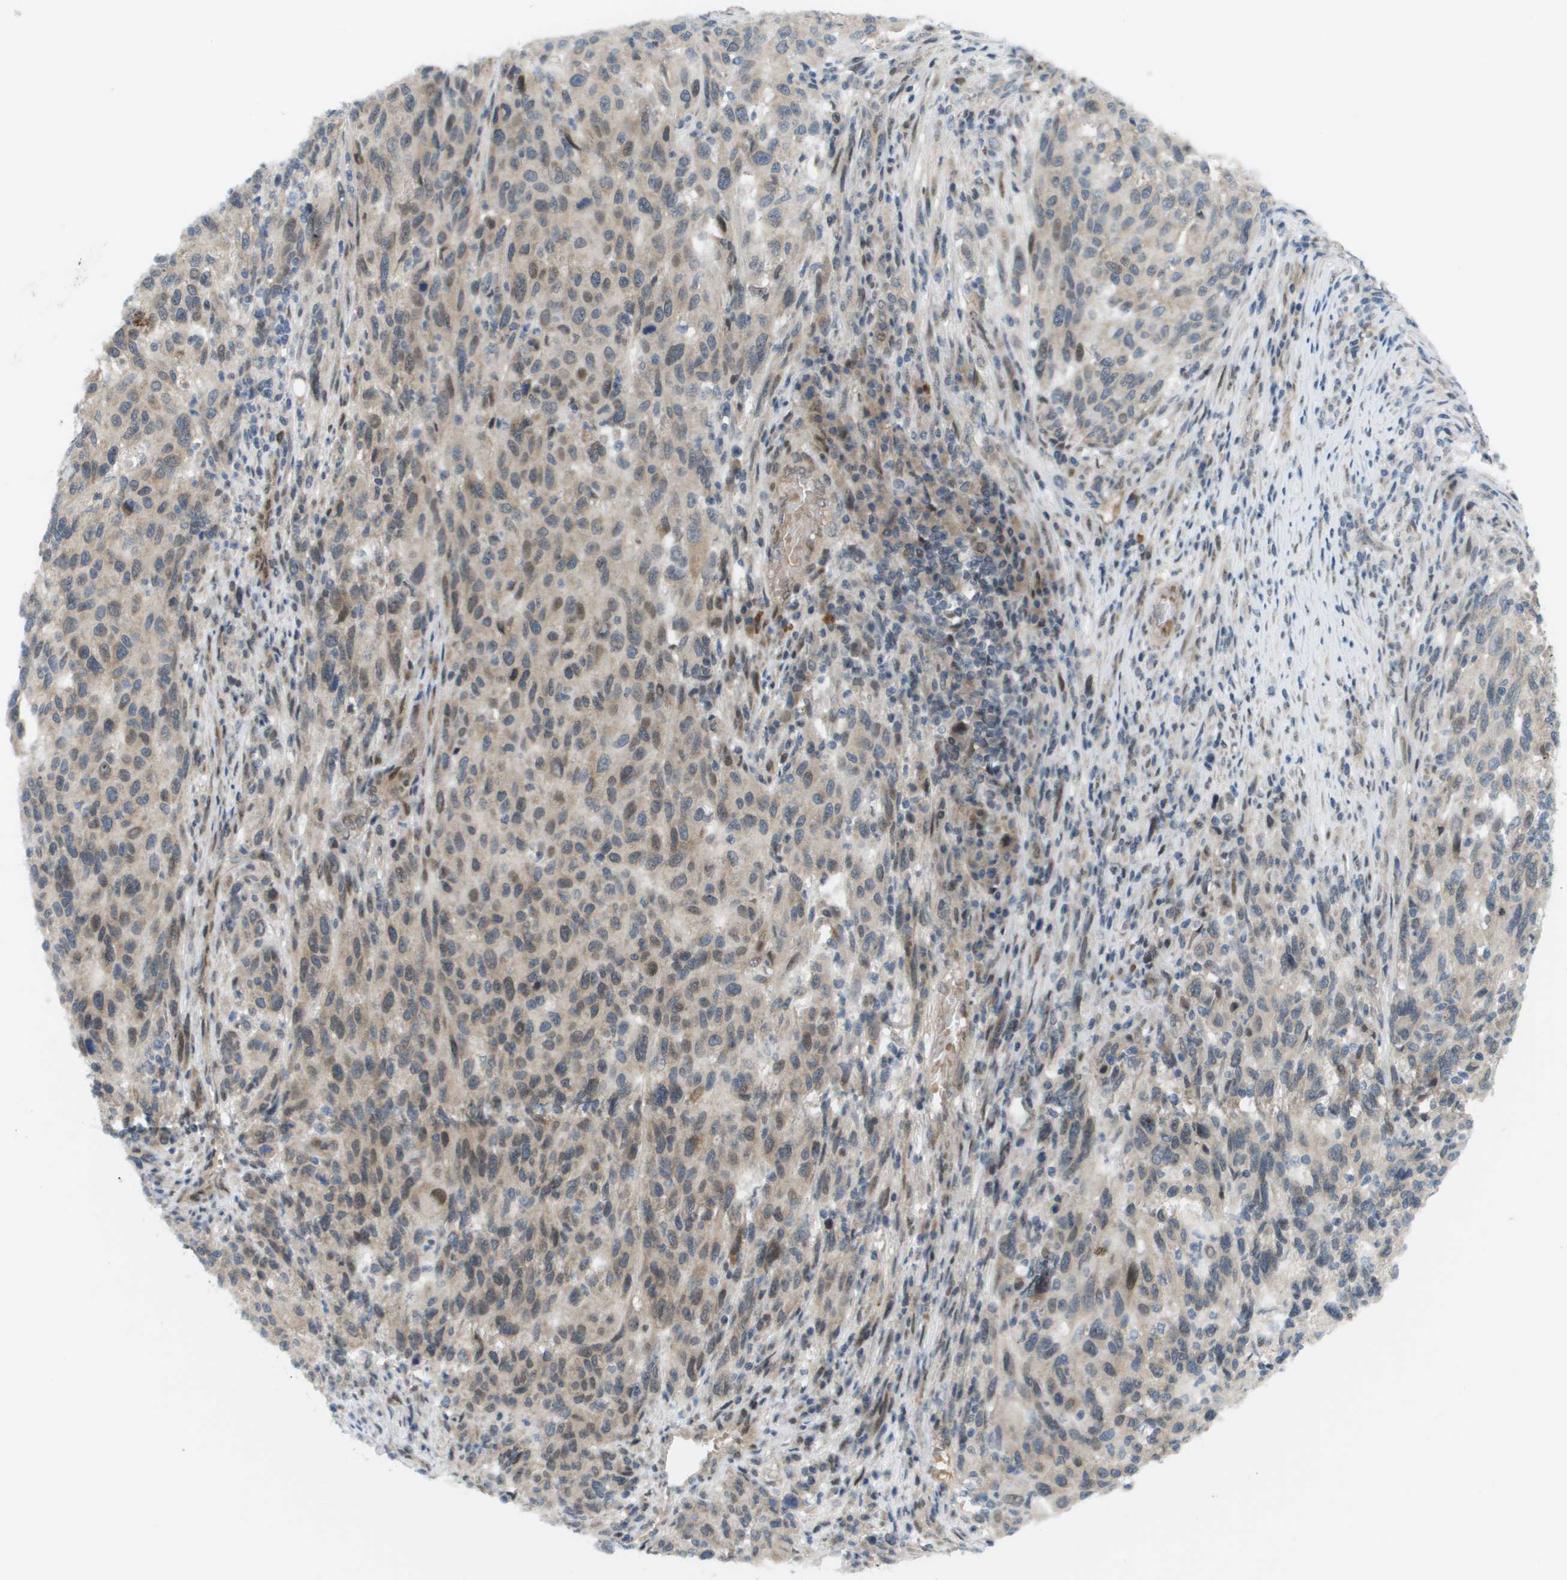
{"staining": {"intensity": "weak", "quantity": "25%-75%", "location": "cytoplasmic/membranous,nuclear"}, "tissue": "melanoma", "cell_type": "Tumor cells", "image_type": "cancer", "snomed": [{"axis": "morphology", "description": "Malignant melanoma, Metastatic site"}, {"axis": "topography", "description": "Lymph node"}], "caption": "Protein expression analysis of human melanoma reveals weak cytoplasmic/membranous and nuclear expression in about 25%-75% of tumor cells. (Brightfield microscopy of DAB IHC at high magnification).", "gene": "CACNB4", "patient": {"sex": "male", "age": 61}}